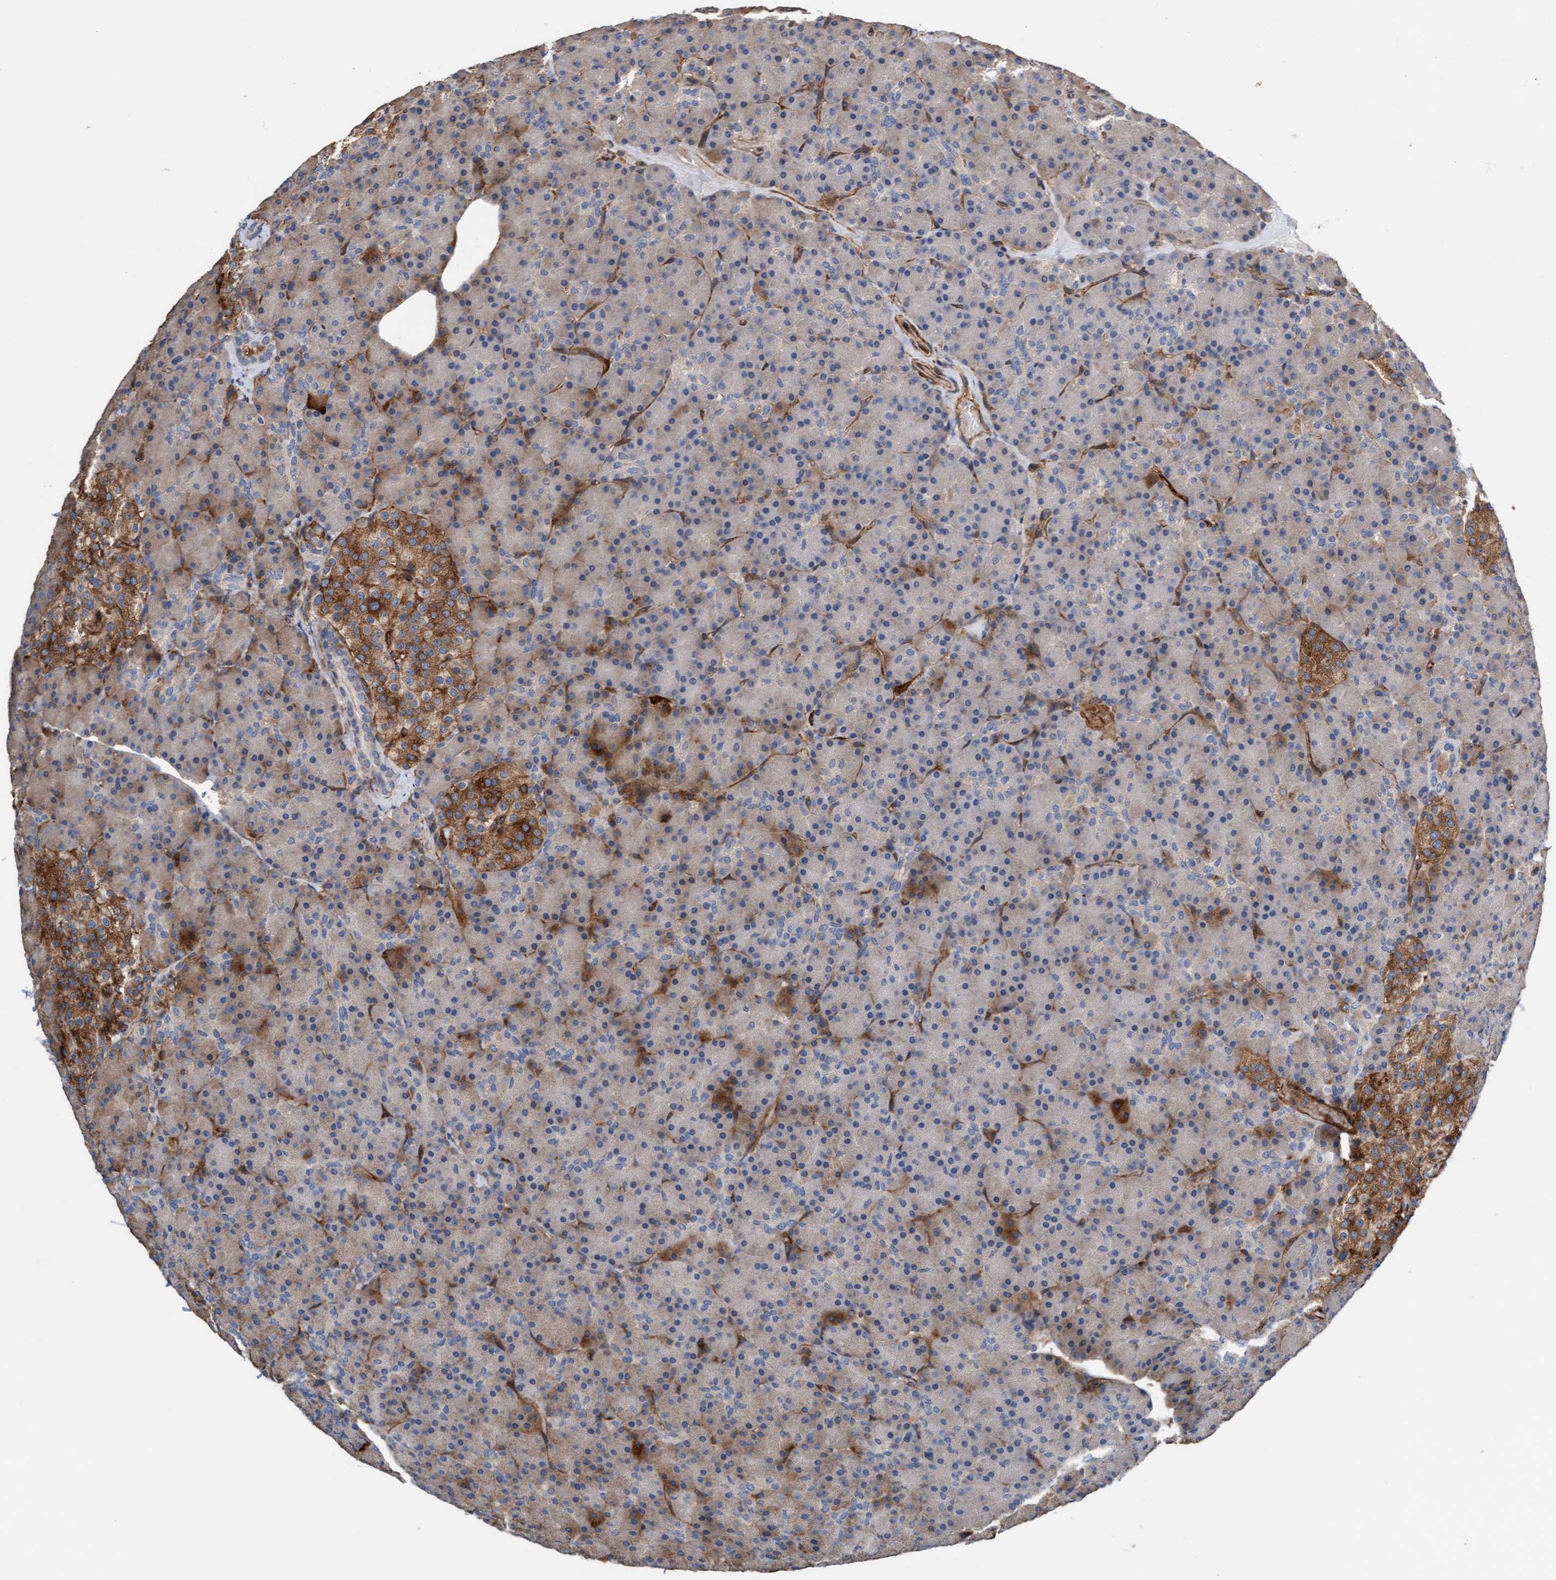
{"staining": {"intensity": "moderate", "quantity": "<25%", "location": "cytoplasmic/membranous"}, "tissue": "pancreas", "cell_type": "Exocrine glandular cells", "image_type": "normal", "snomed": [{"axis": "morphology", "description": "Normal tissue, NOS"}, {"axis": "topography", "description": "Pancreas"}], "caption": "Immunohistochemical staining of unremarkable pancreas exhibits <25% levels of moderate cytoplasmic/membranous protein expression in approximately <25% of exocrine glandular cells.", "gene": "FMNL3", "patient": {"sex": "female", "age": 43}}